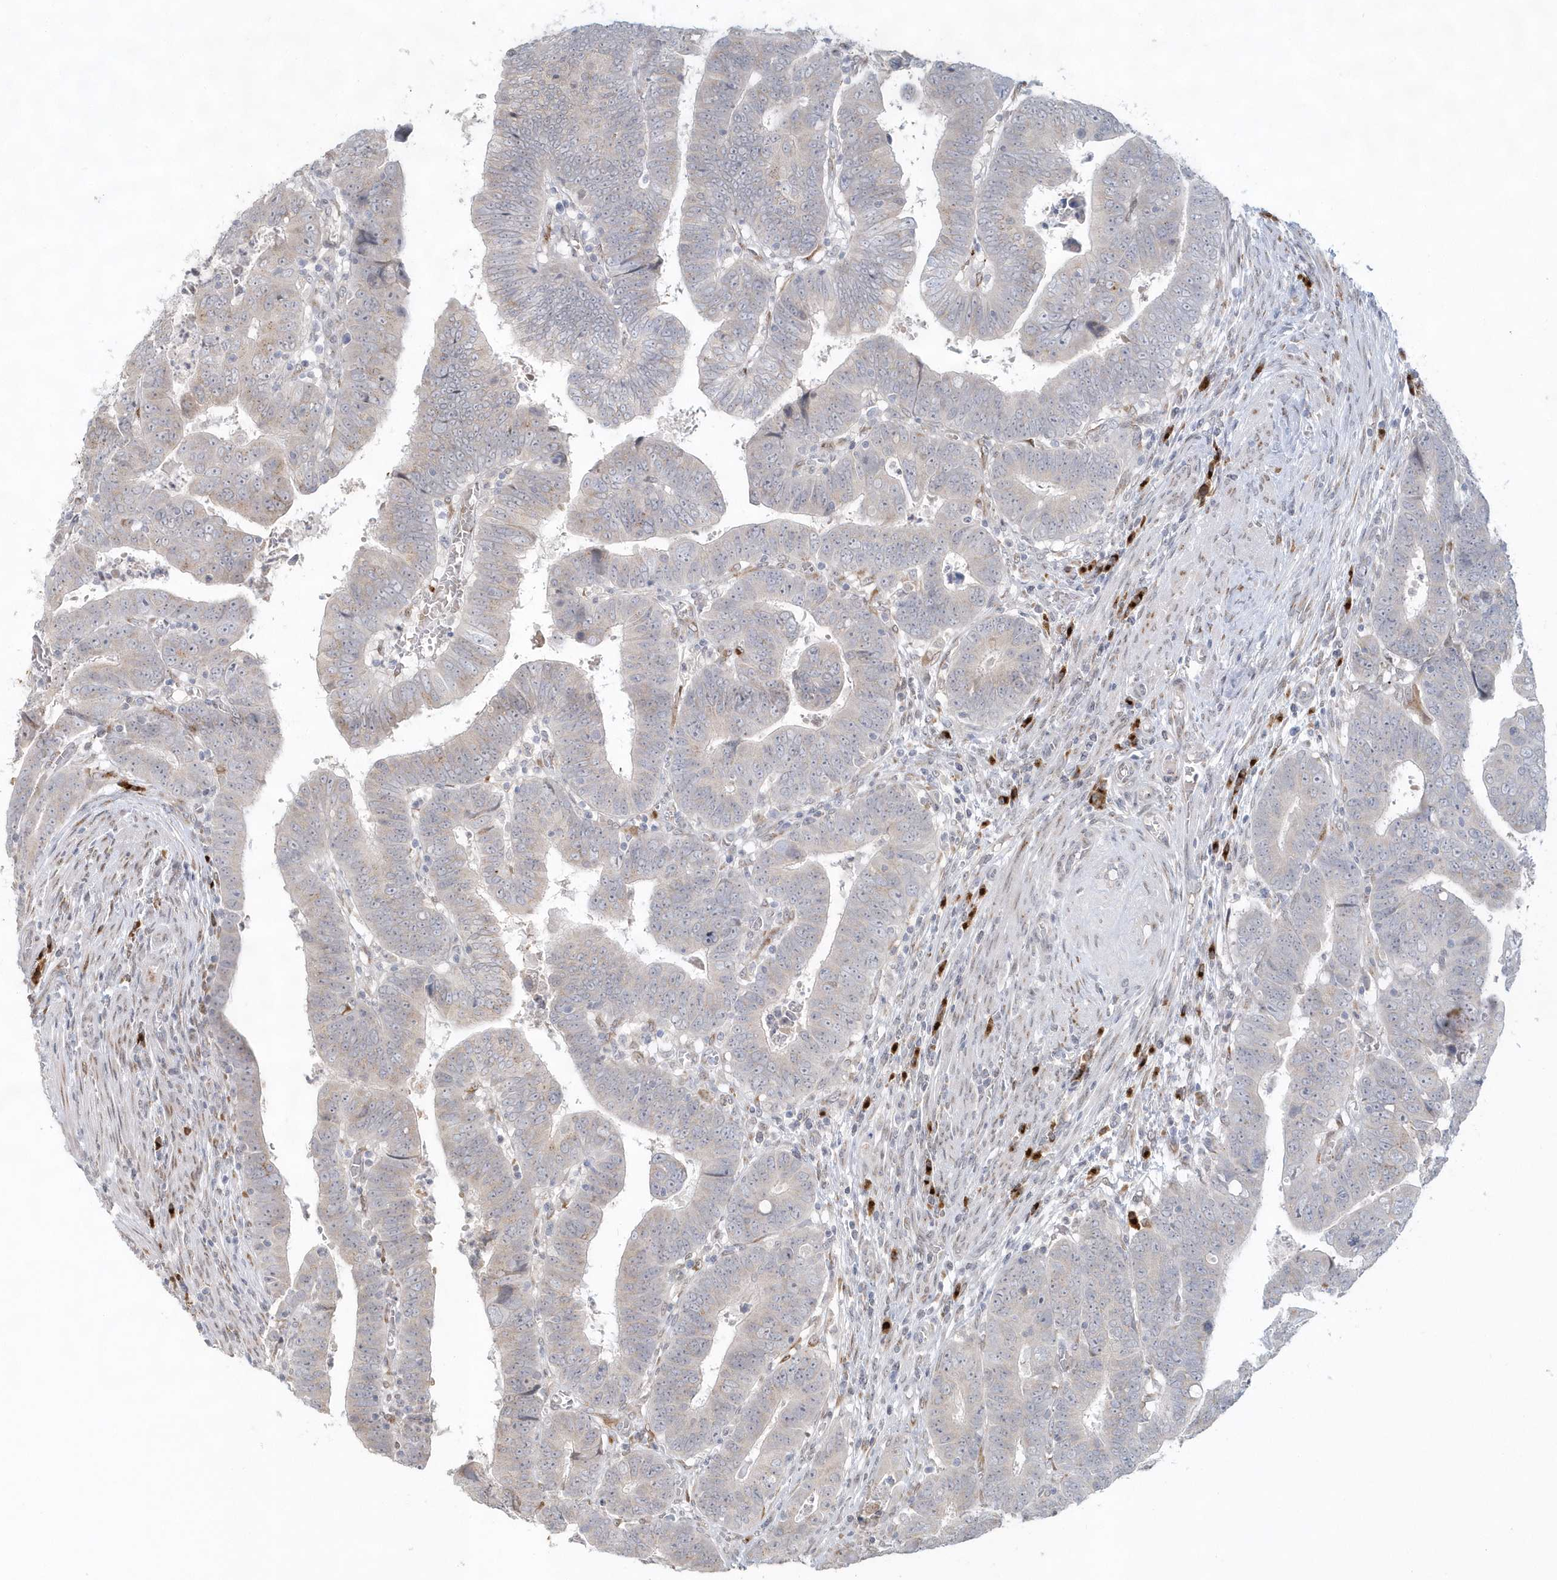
{"staining": {"intensity": "negative", "quantity": "none", "location": "none"}, "tissue": "colorectal cancer", "cell_type": "Tumor cells", "image_type": "cancer", "snomed": [{"axis": "morphology", "description": "Normal tissue, NOS"}, {"axis": "morphology", "description": "Adenocarcinoma, NOS"}, {"axis": "topography", "description": "Rectum"}], "caption": "High magnification brightfield microscopy of colorectal adenocarcinoma stained with DAB (brown) and counterstained with hematoxylin (blue): tumor cells show no significant positivity. (DAB (3,3'-diaminobenzidine) immunohistochemistry (IHC), high magnification).", "gene": "DHFR", "patient": {"sex": "female", "age": 65}}